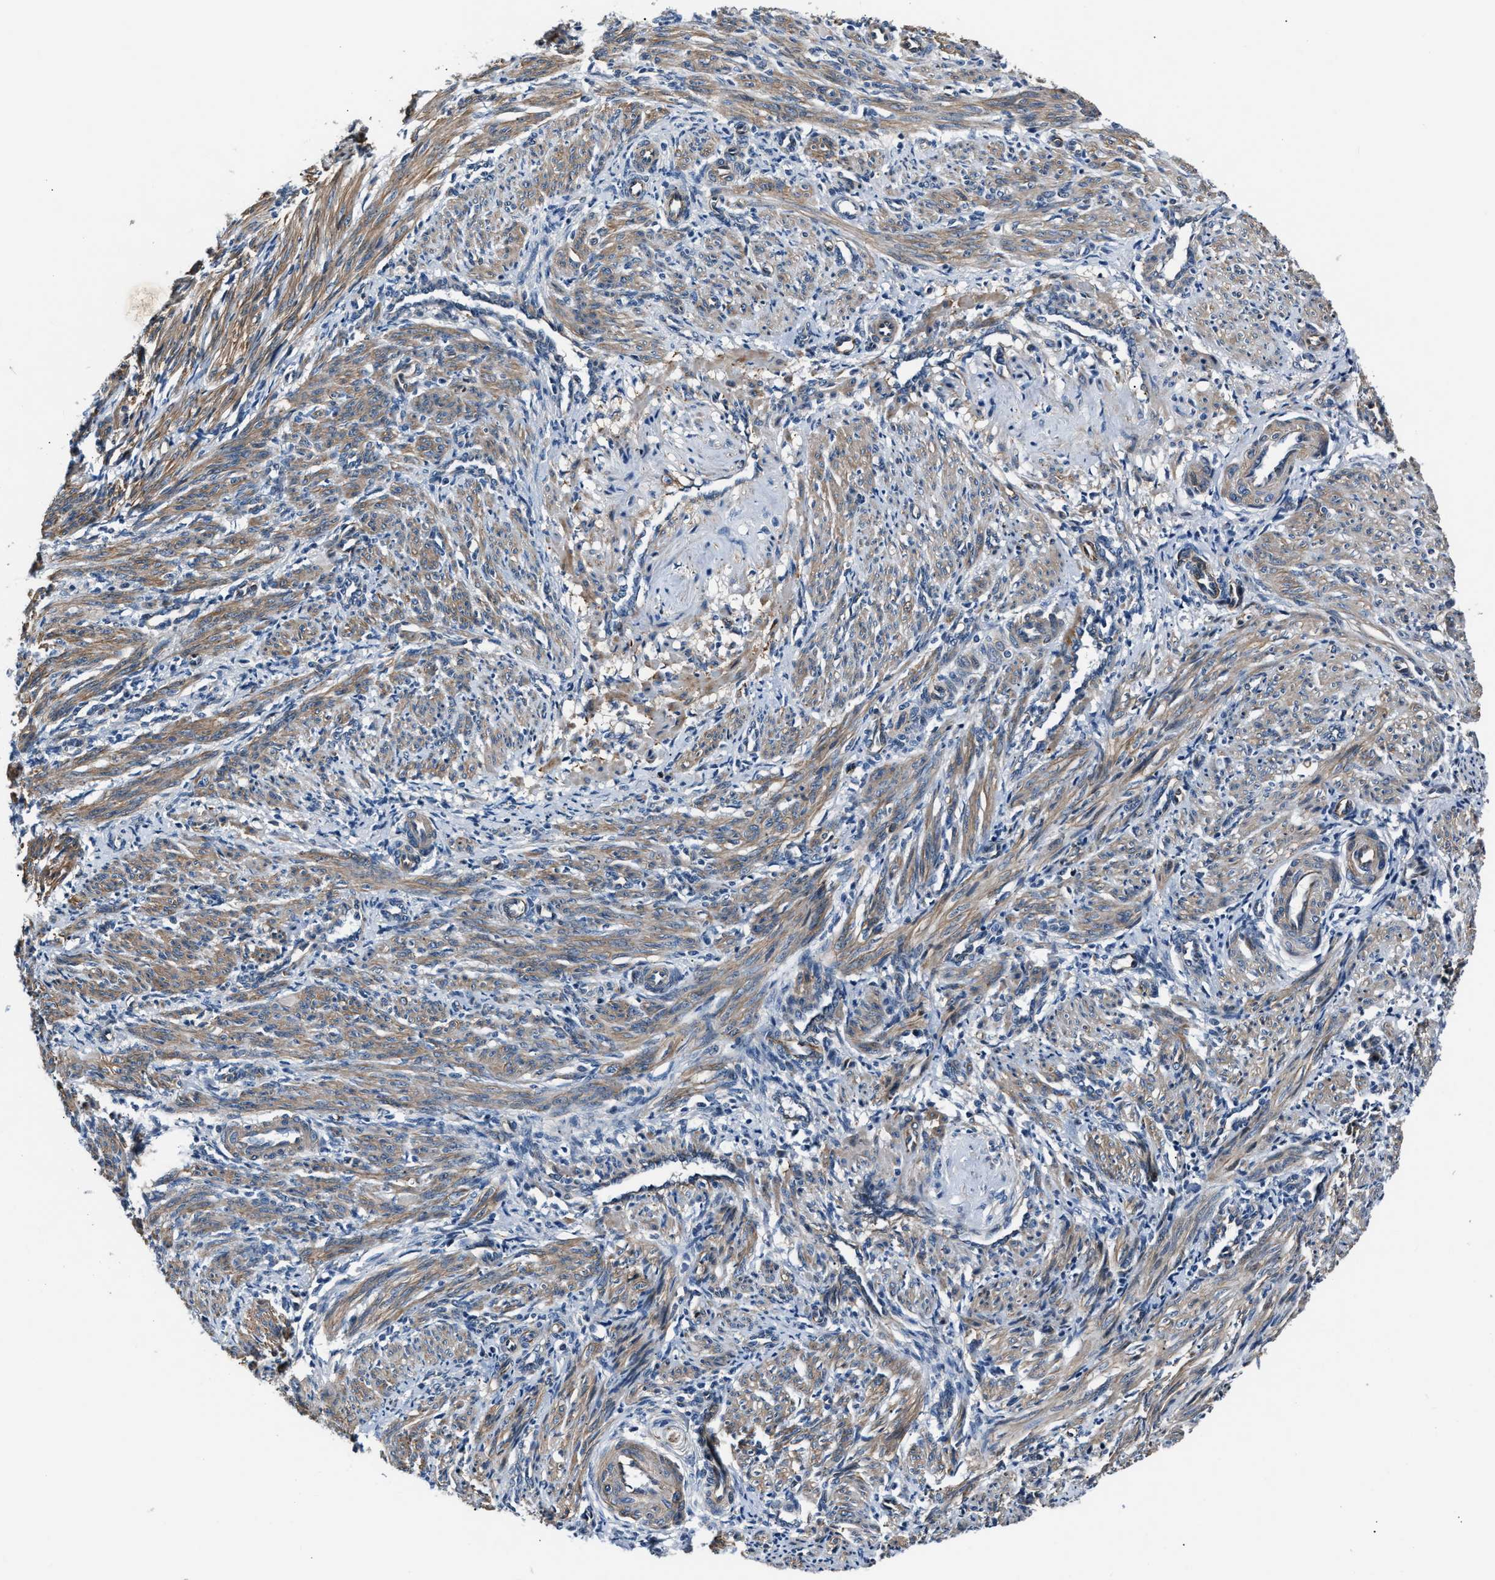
{"staining": {"intensity": "moderate", "quantity": ">75%", "location": "cytoplasmic/membranous"}, "tissue": "smooth muscle", "cell_type": "Smooth muscle cells", "image_type": "normal", "snomed": [{"axis": "morphology", "description": "Normal tissue, NOS"}, {"axis": "topography", "description": "Endometrium"}], "caption": "Smooth muscle stained with DAB (3,3'-diaminobenzidine) IHC shows medium levels of moderate cytoplasmic/membranous staining in approximately >75% of smooth muscle cells. (DAB (3,3'-diaminobenzidine) = brown stain, brightfield microscopy at high magnification).", "gene": "MPDZ", "patient": {"sex": "female", "age": 33}}